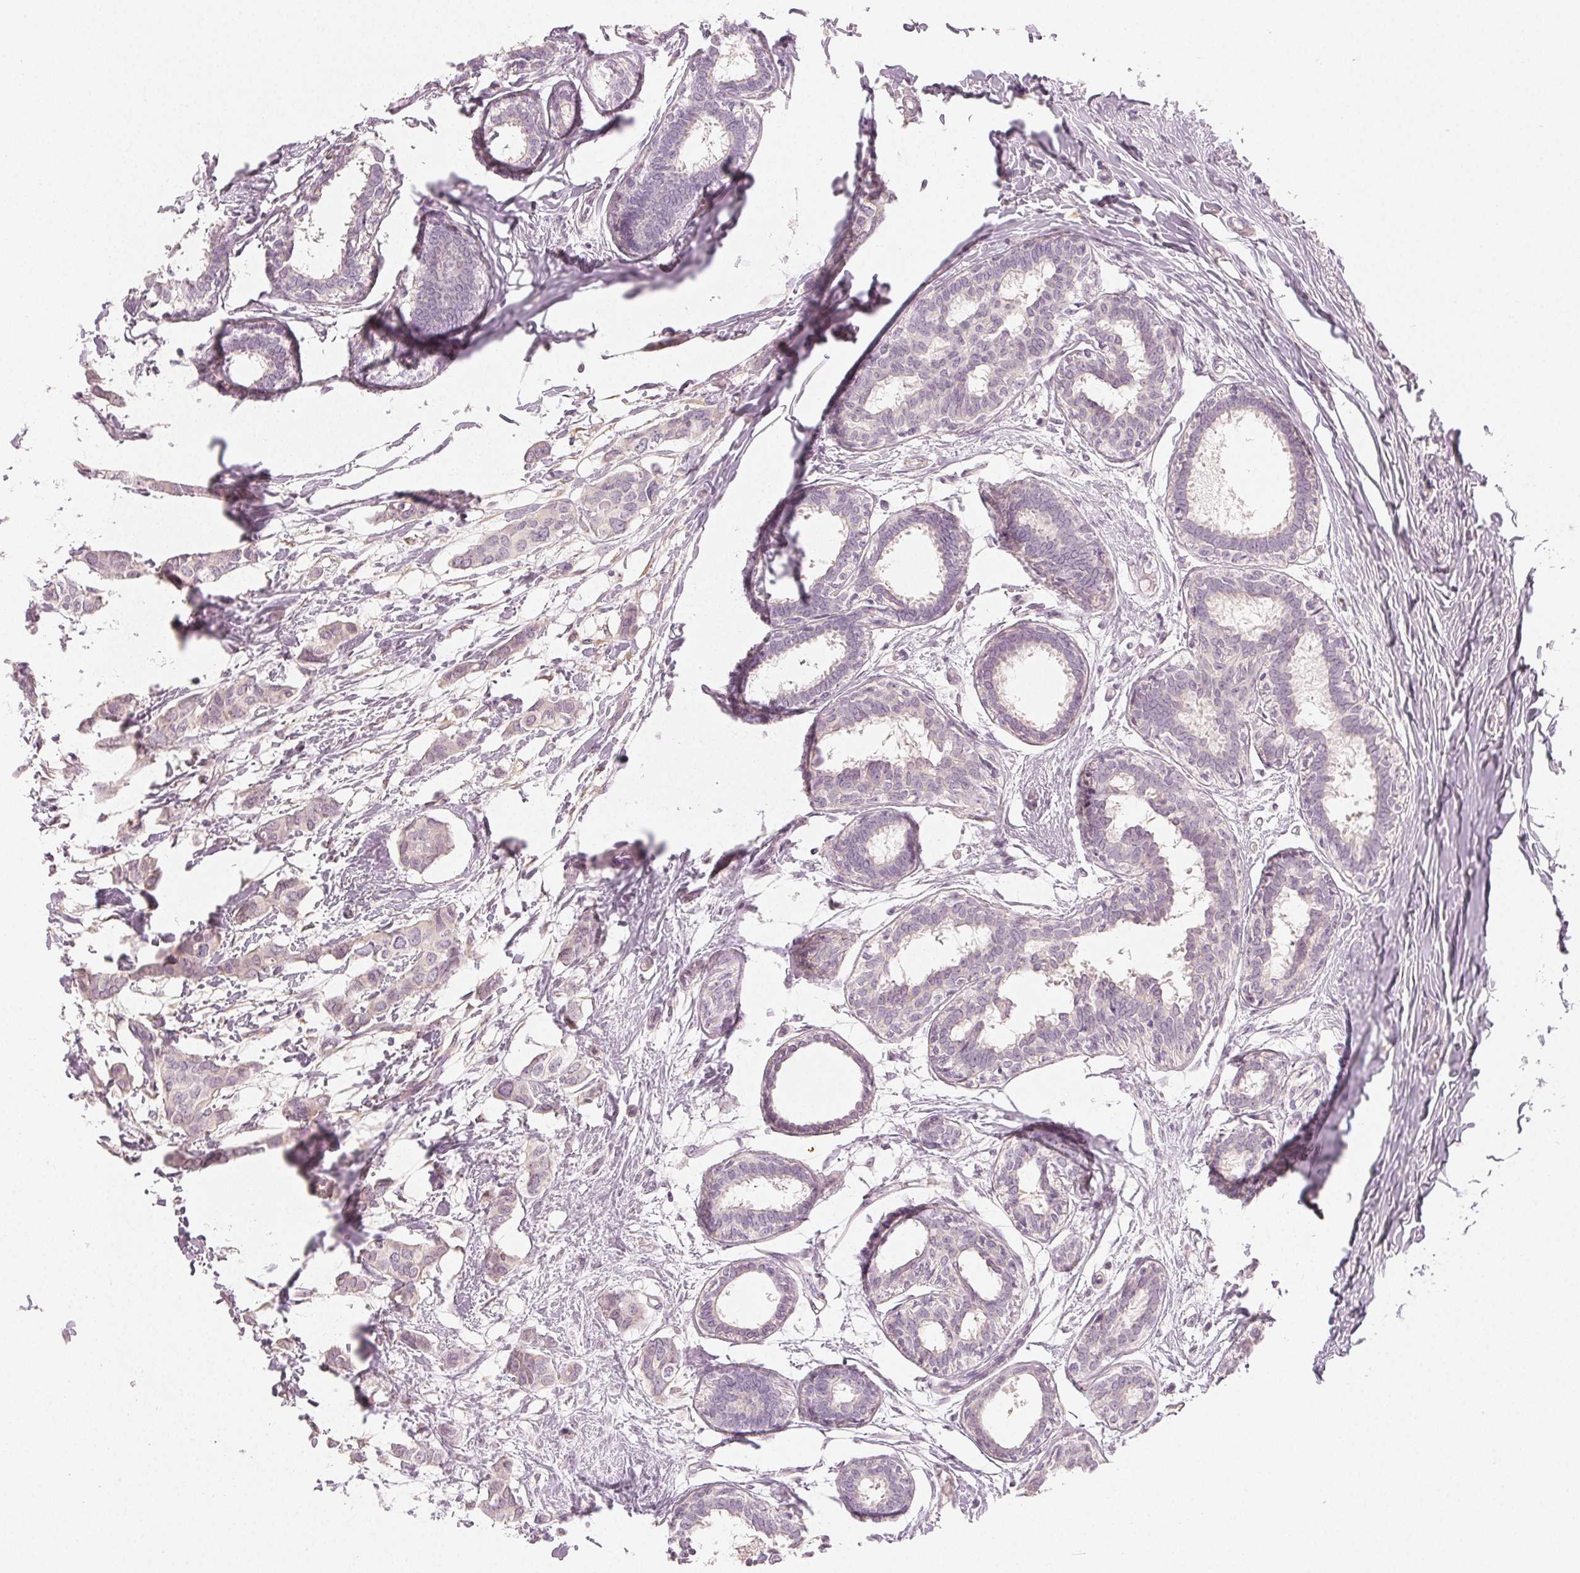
{"staining": {"intensity": "negative", "quantity": "none", "location": "none"}, "tissue": "breast cancer", "cell_type": "Tumor cells", "image_type": "cancer", "snomed": [{"axis": "morphology", "description": "Duct carcinoma"}, {"axis": "topography", "description": "Breast"}], "caption": "Breast cancer was stained to show a protein in brown. There is no significant staining in tumor cells.", "gene": "MAP1LC3A", "patient": {"sex": "female", "age": 62}}